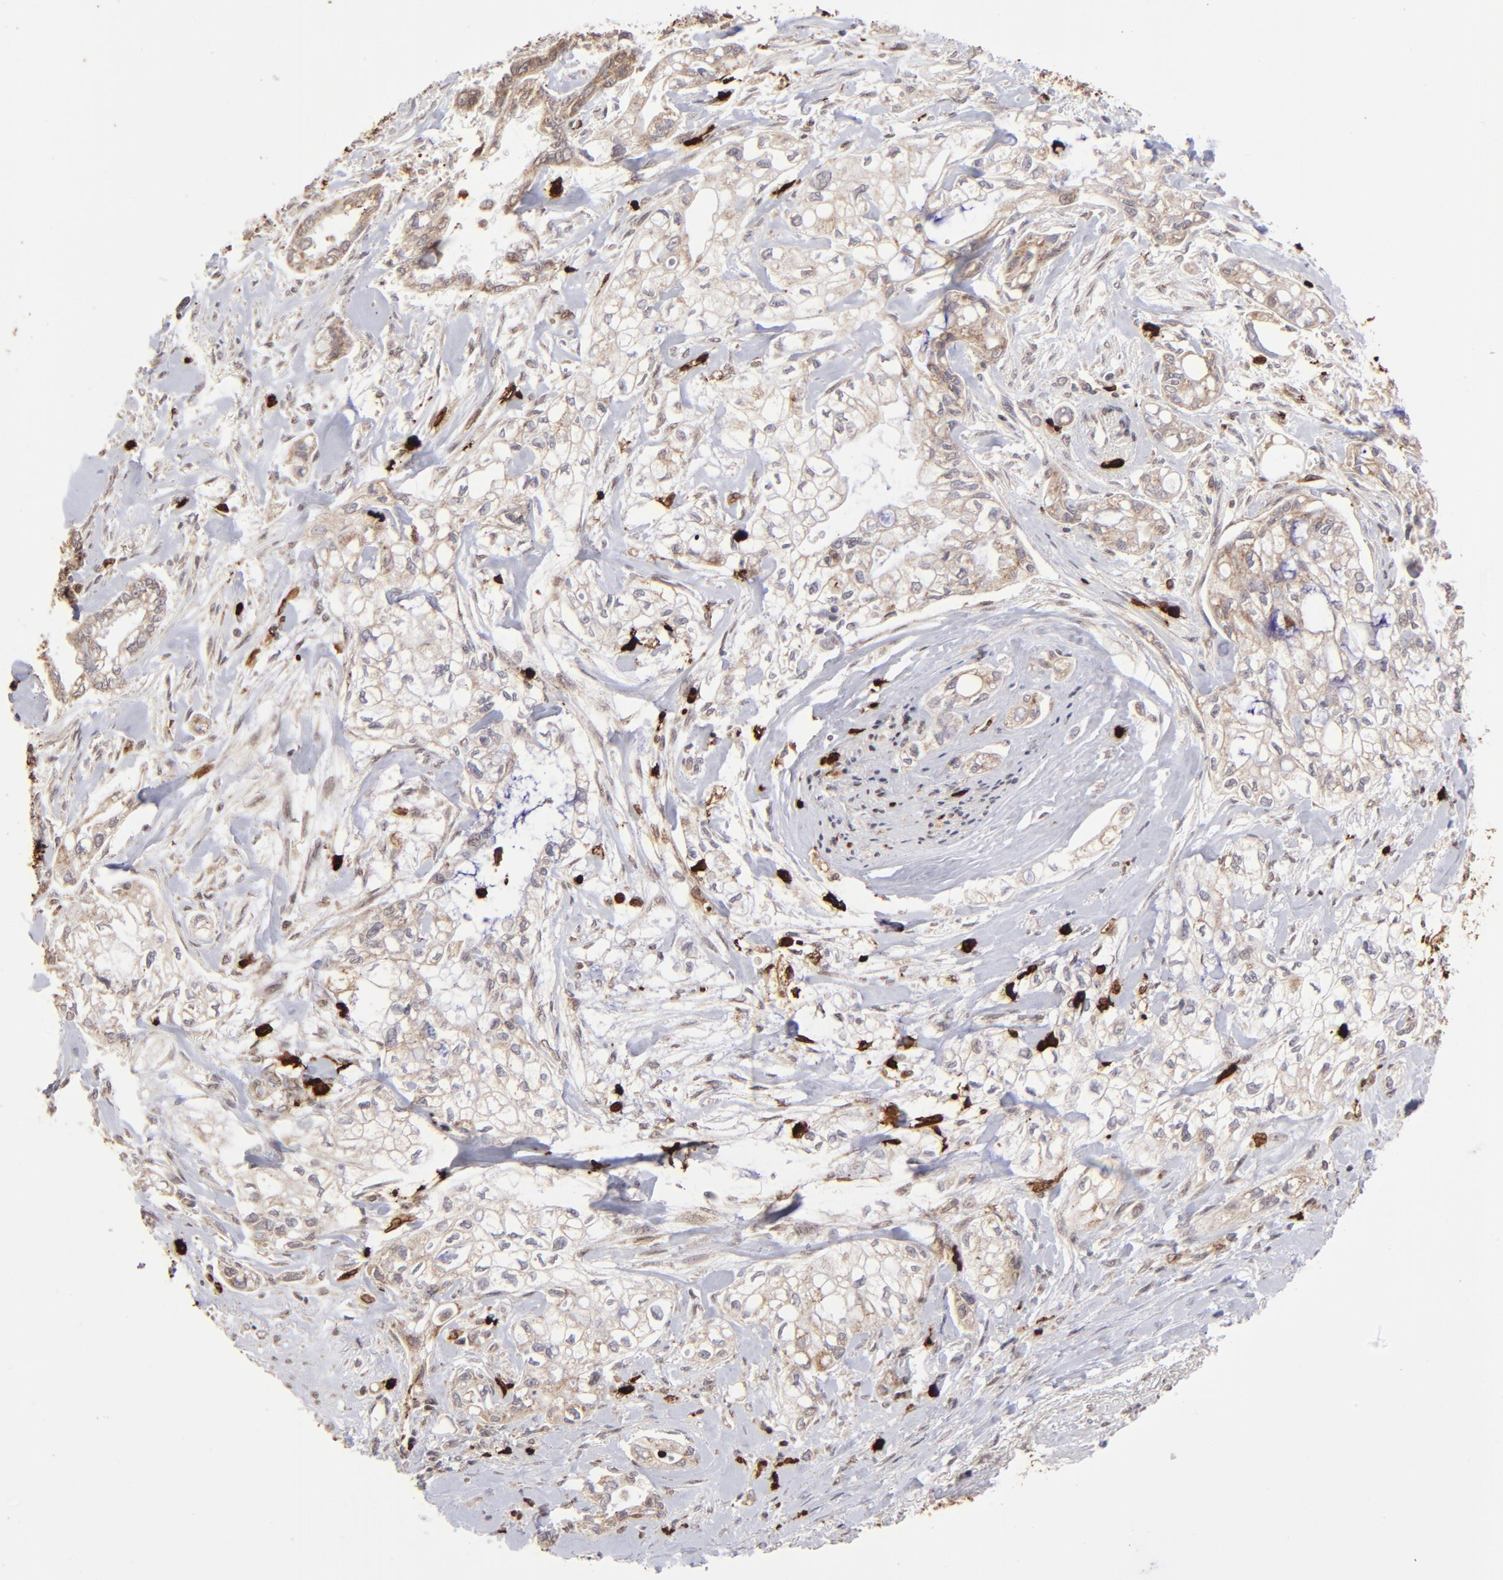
{"staining": {"intensity": "weak", "quantity": ">75%", "location": "cytoplasmic/membranous"}, "tissue": "pancreatic cancer", "cell_type": "Tumor cells", "image_type": "cancer", "snomed": [{"axis": "morphology", "description": "Normal tissue, NOS"}, {"axis": "topography", "description": "Pancreas"}], "caption": "Pancreatic cancer was stained to show a protein in brown. There is low levels of weak cytoplasmic/membranous expression in approximately >75% of tumor cells. The protein is shown in brown color, while the nuclei are stained blue.", "gene": "ZFX", "patient": {"sex": "male", "age": 42}}